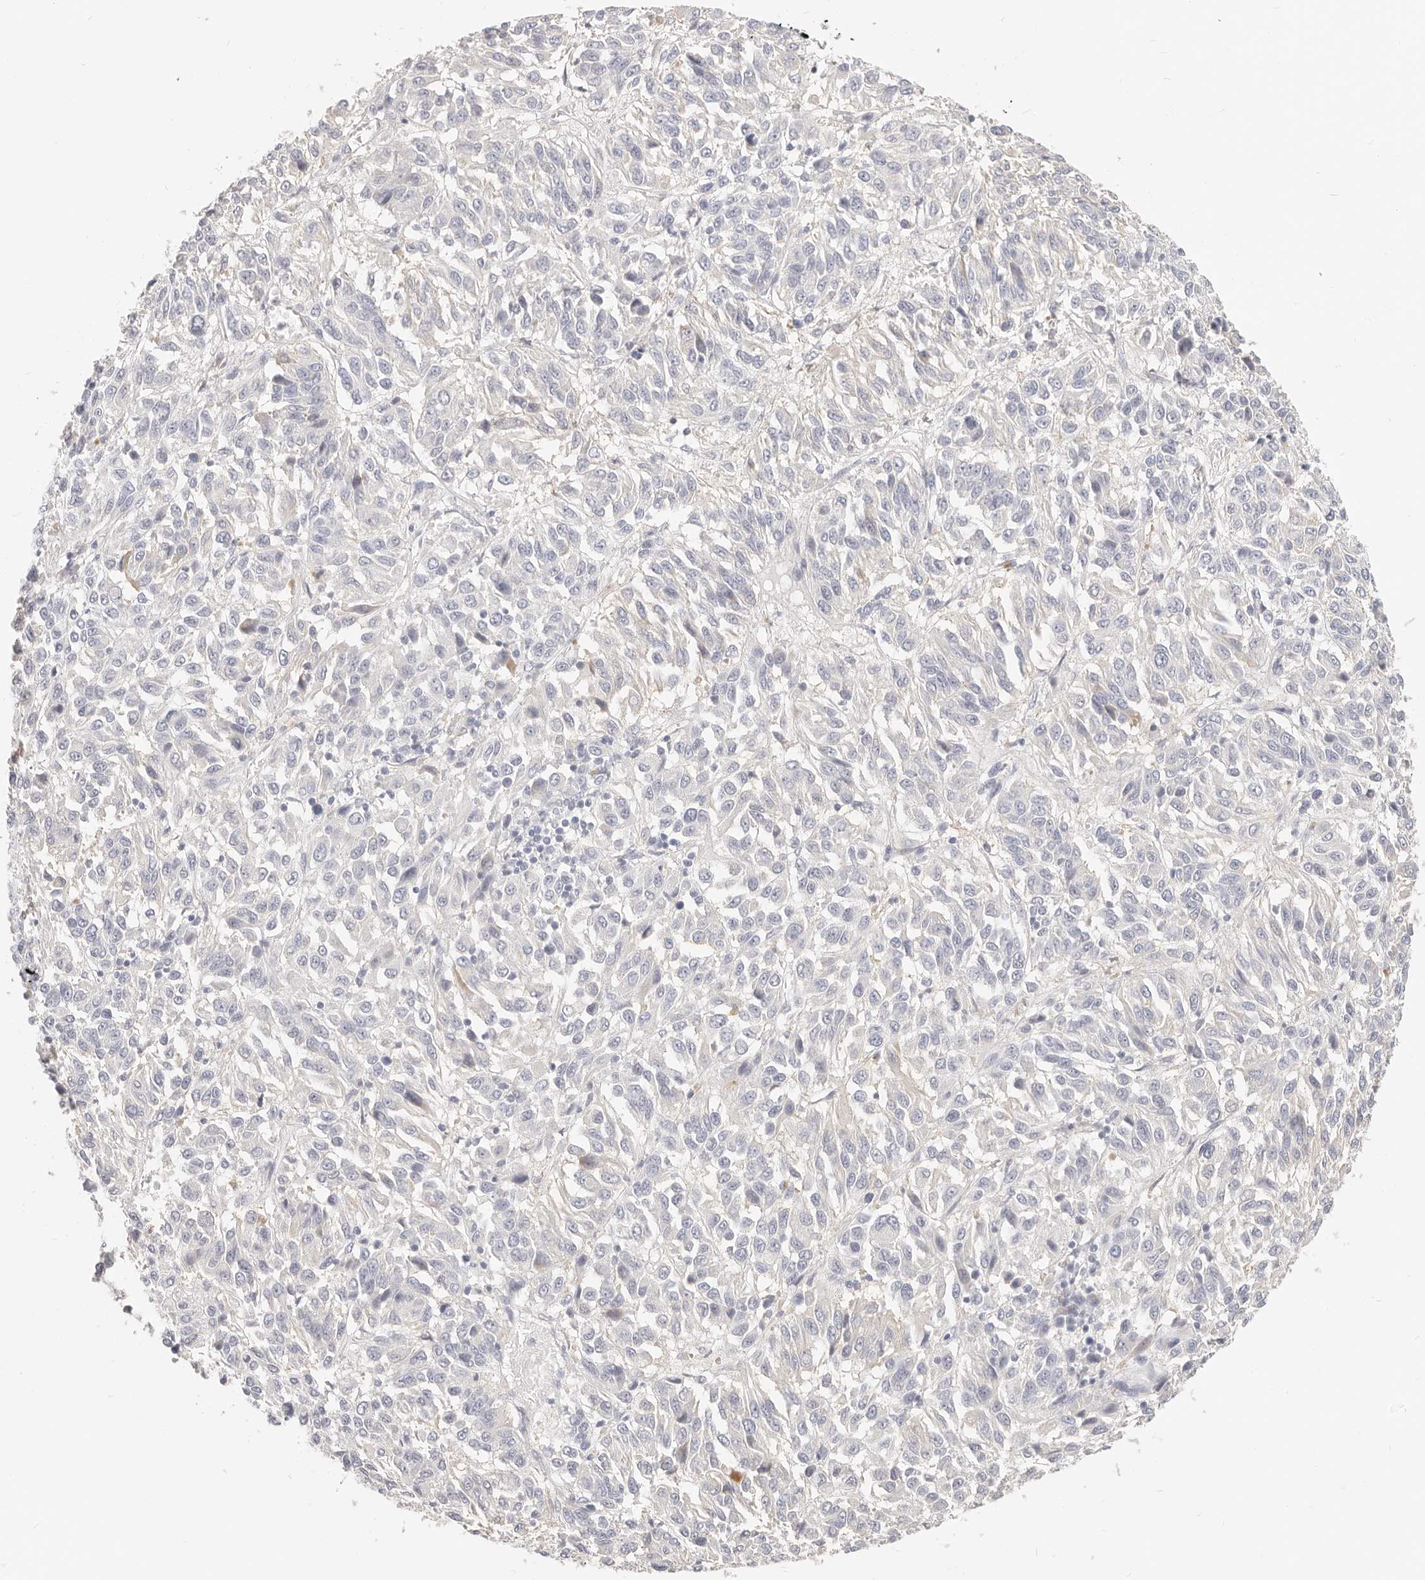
{"staining": {"intensity": "negative", "quantity": "none", "location": "none"}, "tissue": "melanoma", "cell_type": "Tumor cells", "image_type": "cancer", "snomed": [{"axis": "morphology", "description": "Malignant melanoma, Metastatic site"}, {"axis": "topography", "description": "Lung"}], "caption": "Melanoma was stained to show a protein in brown. There is no significant staining in tumor cells.", "gene": "DTNBP1", "patient": {"sex": "male", "age": 64}}